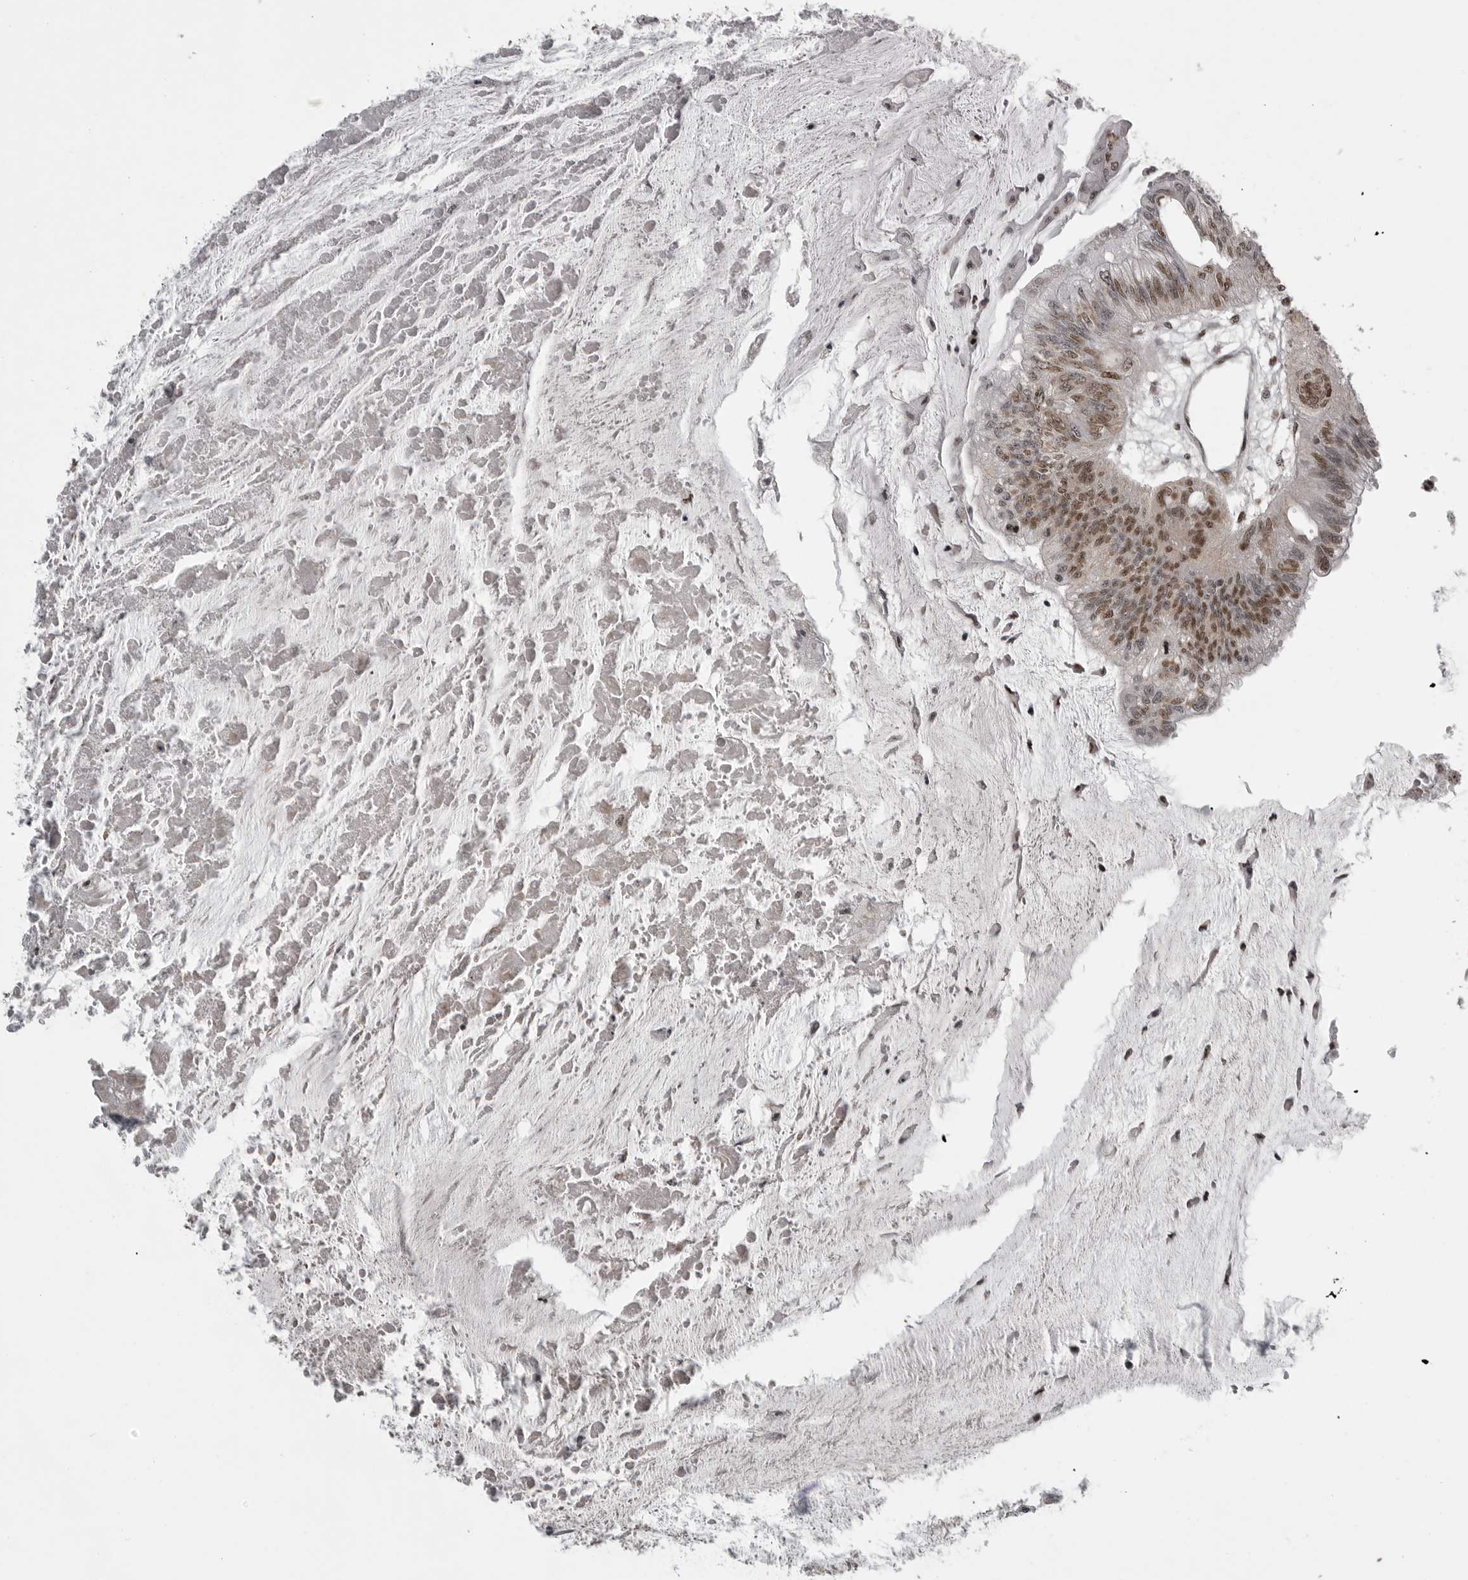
{"staining": {"intensity": "moderate", "quantity": ">75%", "location": "nuclear"}, "tissue": "colorectal cancer", "cell_type": "Tumor cells", "image_type": "cancer", "snomed": [{"axis": "morphology", "description": "Adenoma, NOS"}, {"axis": "morphology", "description": "Adenocarcinoma, NOS"}, {"axis": "topography", "description": "Colon"}], "caption": "Protein analysis of colorectal cancer tissue exhibits moderate nuclear staining in about >75% of tumor cells.", "gene": "YAF2", "patient": {"sex": "male", "age": 79}}